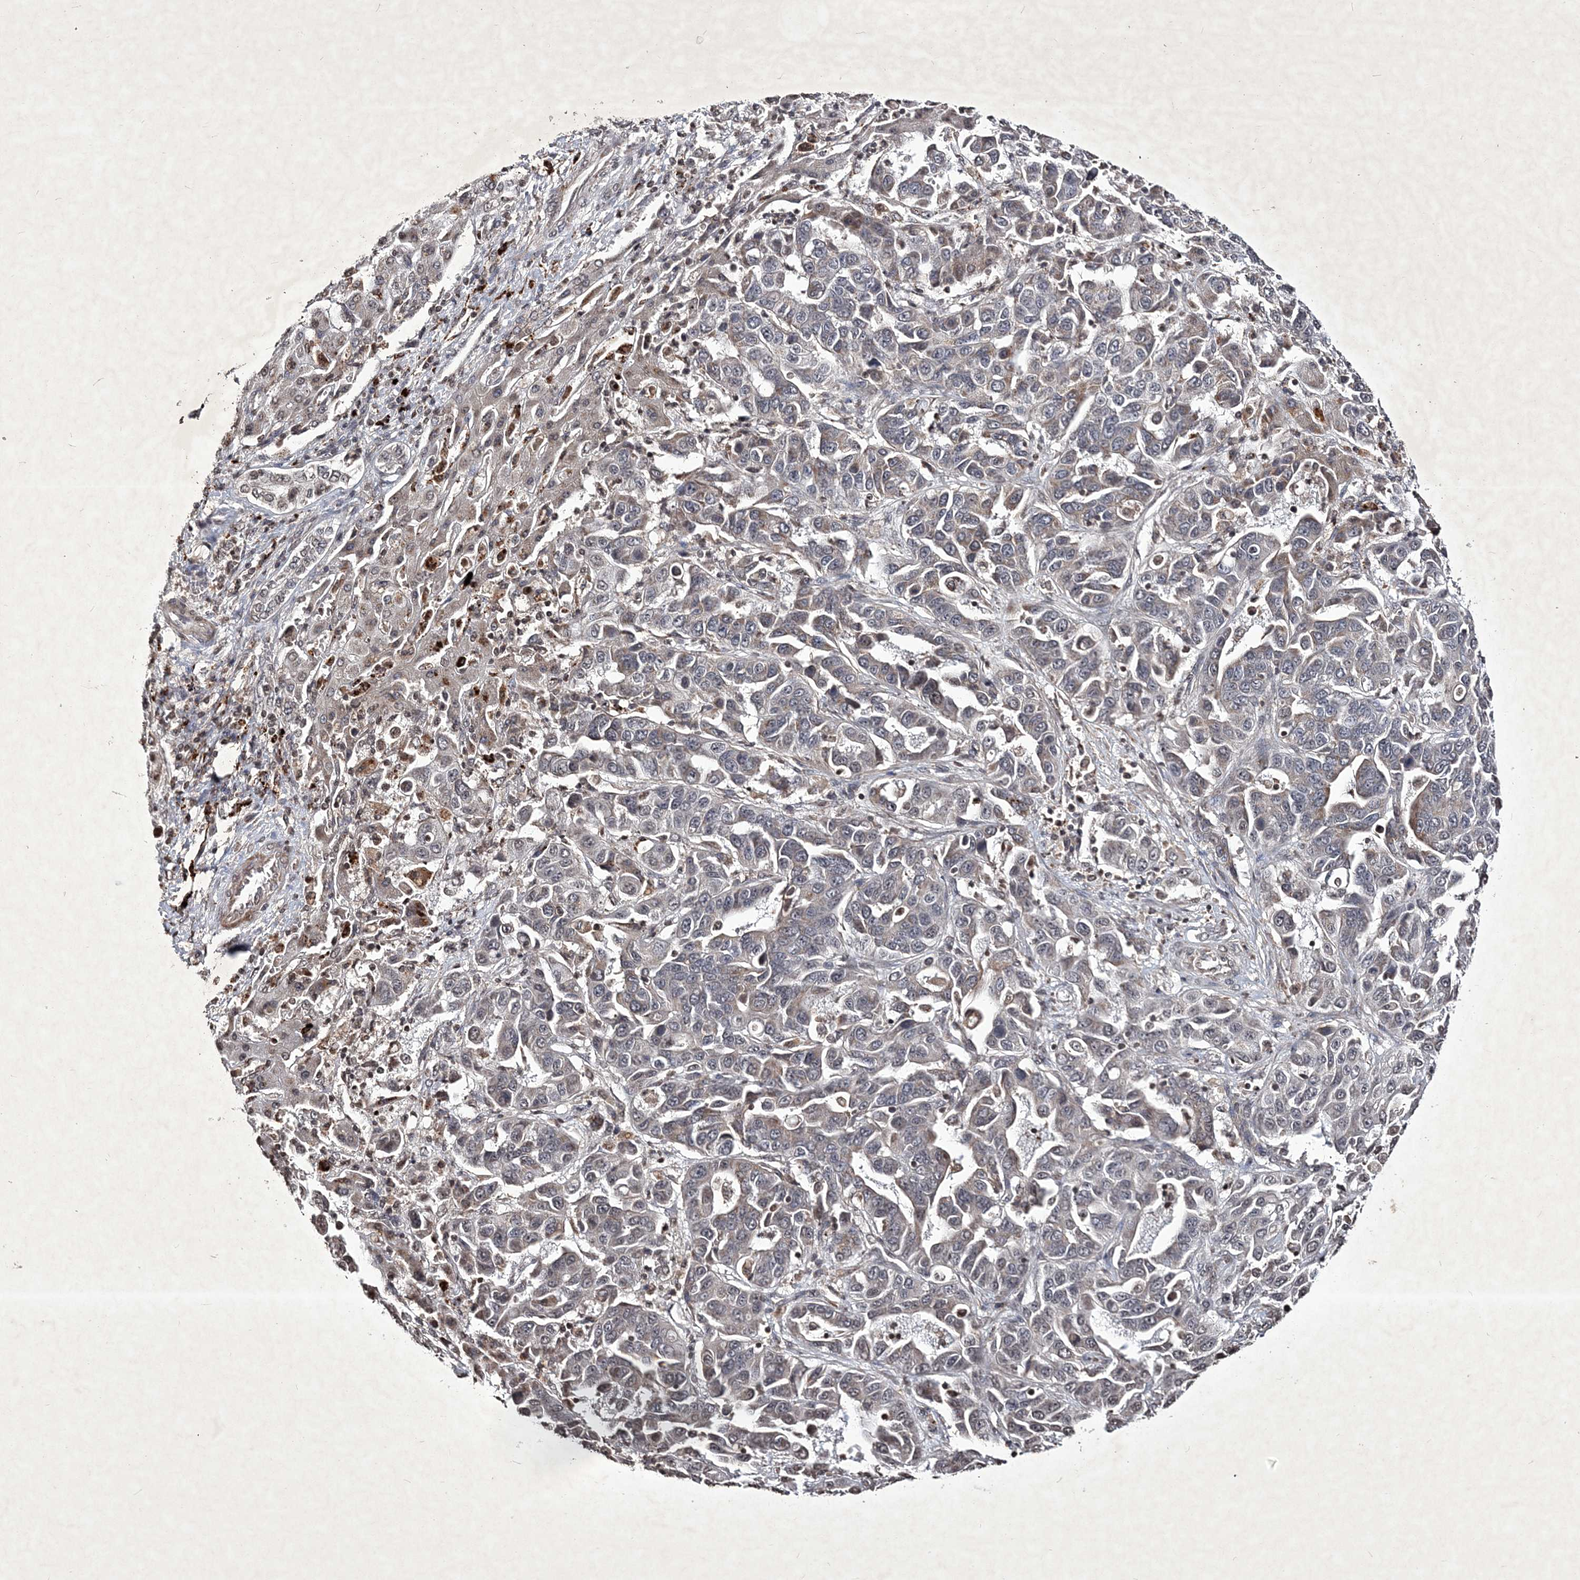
{"staining": {"intensity": "weak", "quantity": "25%-75%", "location": "cytoplasmic/membranous,nuclear"}, "tissue": "liver cancer", "cell_type": "Tumor cells", "image_type": "cancer", "snomed": [{"axis": "morphology", "description": "Cholangiocarcinoma"}, {"axis": "topography", "description": "Liver"}], "caption": "Tumor cells demonstrate low levels of weak cytoplasmic/membranous and nuclear positivity in approximately 25%-75% of cells in liver cholangiocarcinoma.", "gene": "SOWAHB", "patient": {"sex": "female", "age": 52}}